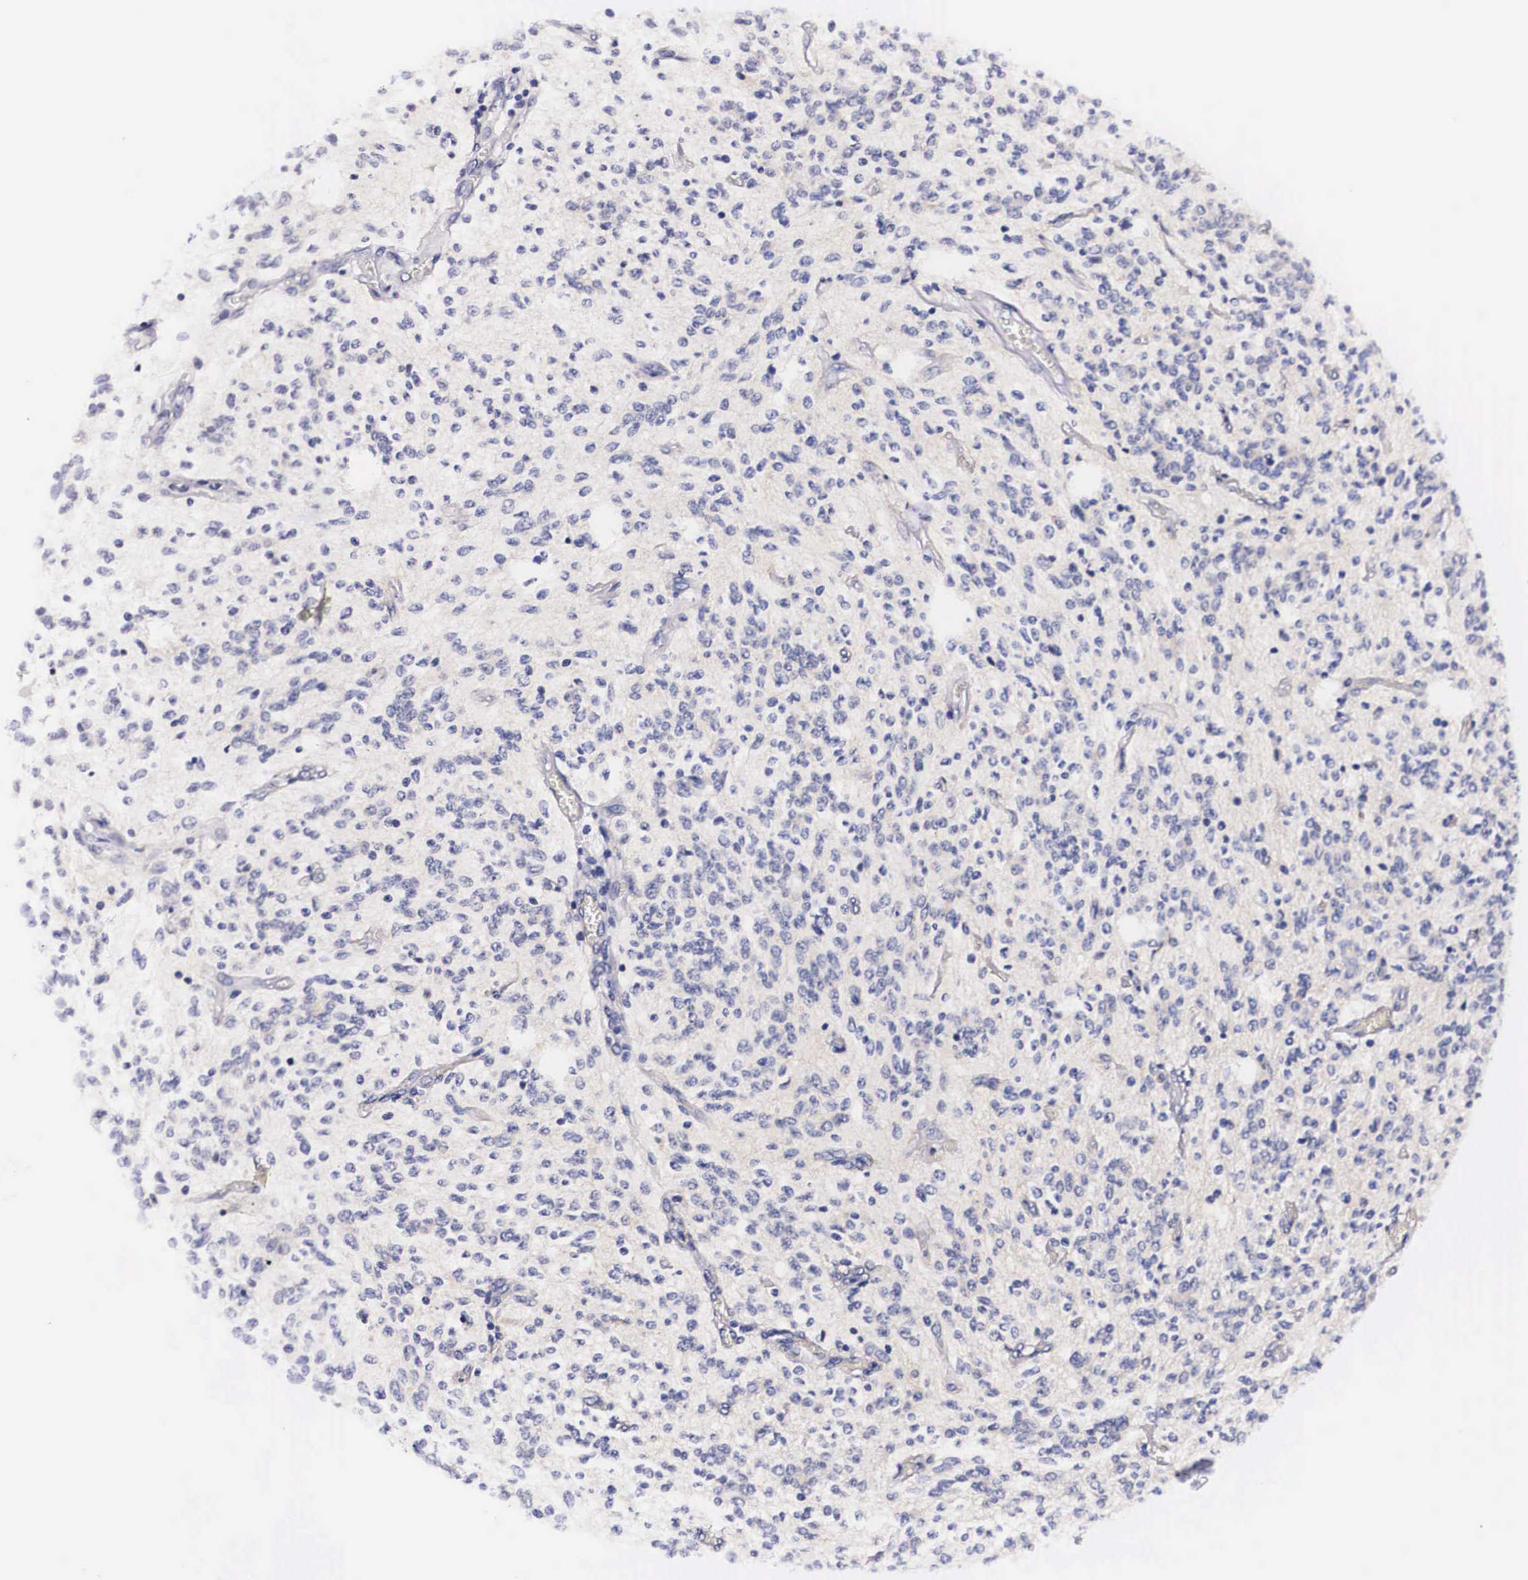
{"staining": {"intensity": "negative", "quantity": "none", "location": "none"}, "tissue": "glioma", "cell_type": "Tumor cells", "image_type": "cancer", "snomed": [{"axis": "morphology", "description": "Glioma, malignant, Low grade"}, {"axis": "topography", "description": "Brain"}], "caption": "Micrograph shows no protein staining in tumor cells of glioma tissue. Nuclei are stained in blue.", "gene": "PHETA2", "patient": {"sex": "female", "age": 15}}